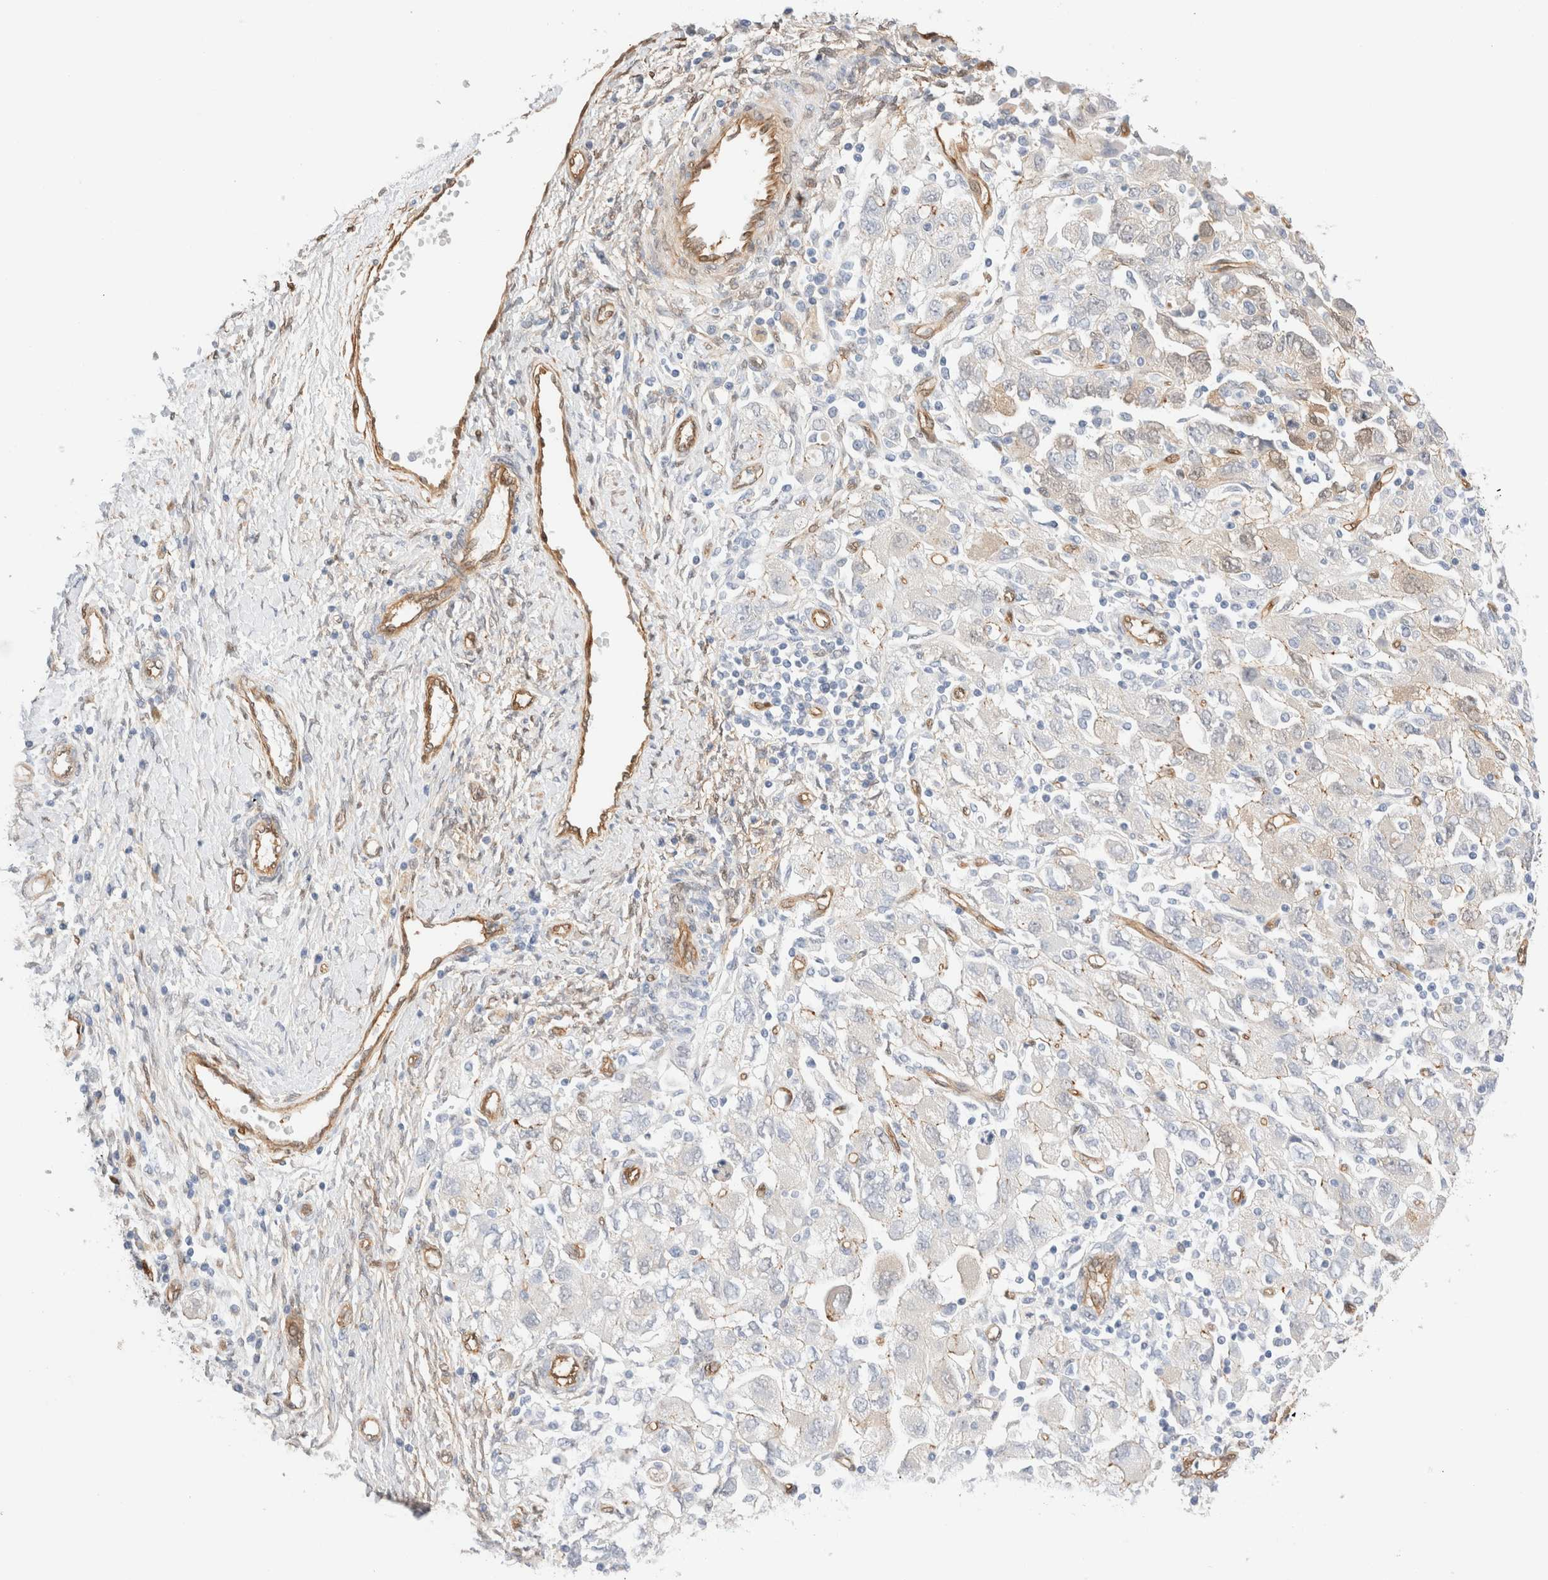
{"staining": {"intensity": "weak", "quantity": "<25%", "location": "cytoplasmic/membranous"}, "tissue": "ovarian cancer", "cell_type": "Tumor cells", "image_type": "cancer", "snomed": [{"axis": "morphology", "description": "Carcinoma, NOS"}, {"axis": "morphology", "description": "Cystadenocarcinoma, serous, NOS"}, {"axis": "topography", "description": "Ovary"}], "caption": "An immunohistochemistry (IHC) image of ovarian serous cystadenocarcinoma is shown. There is no staining in tumor cells of ovarian serous cystadenocarcinoma.", "gene": "LMCD1", "patient": {"sex": "female", "age": 69}}